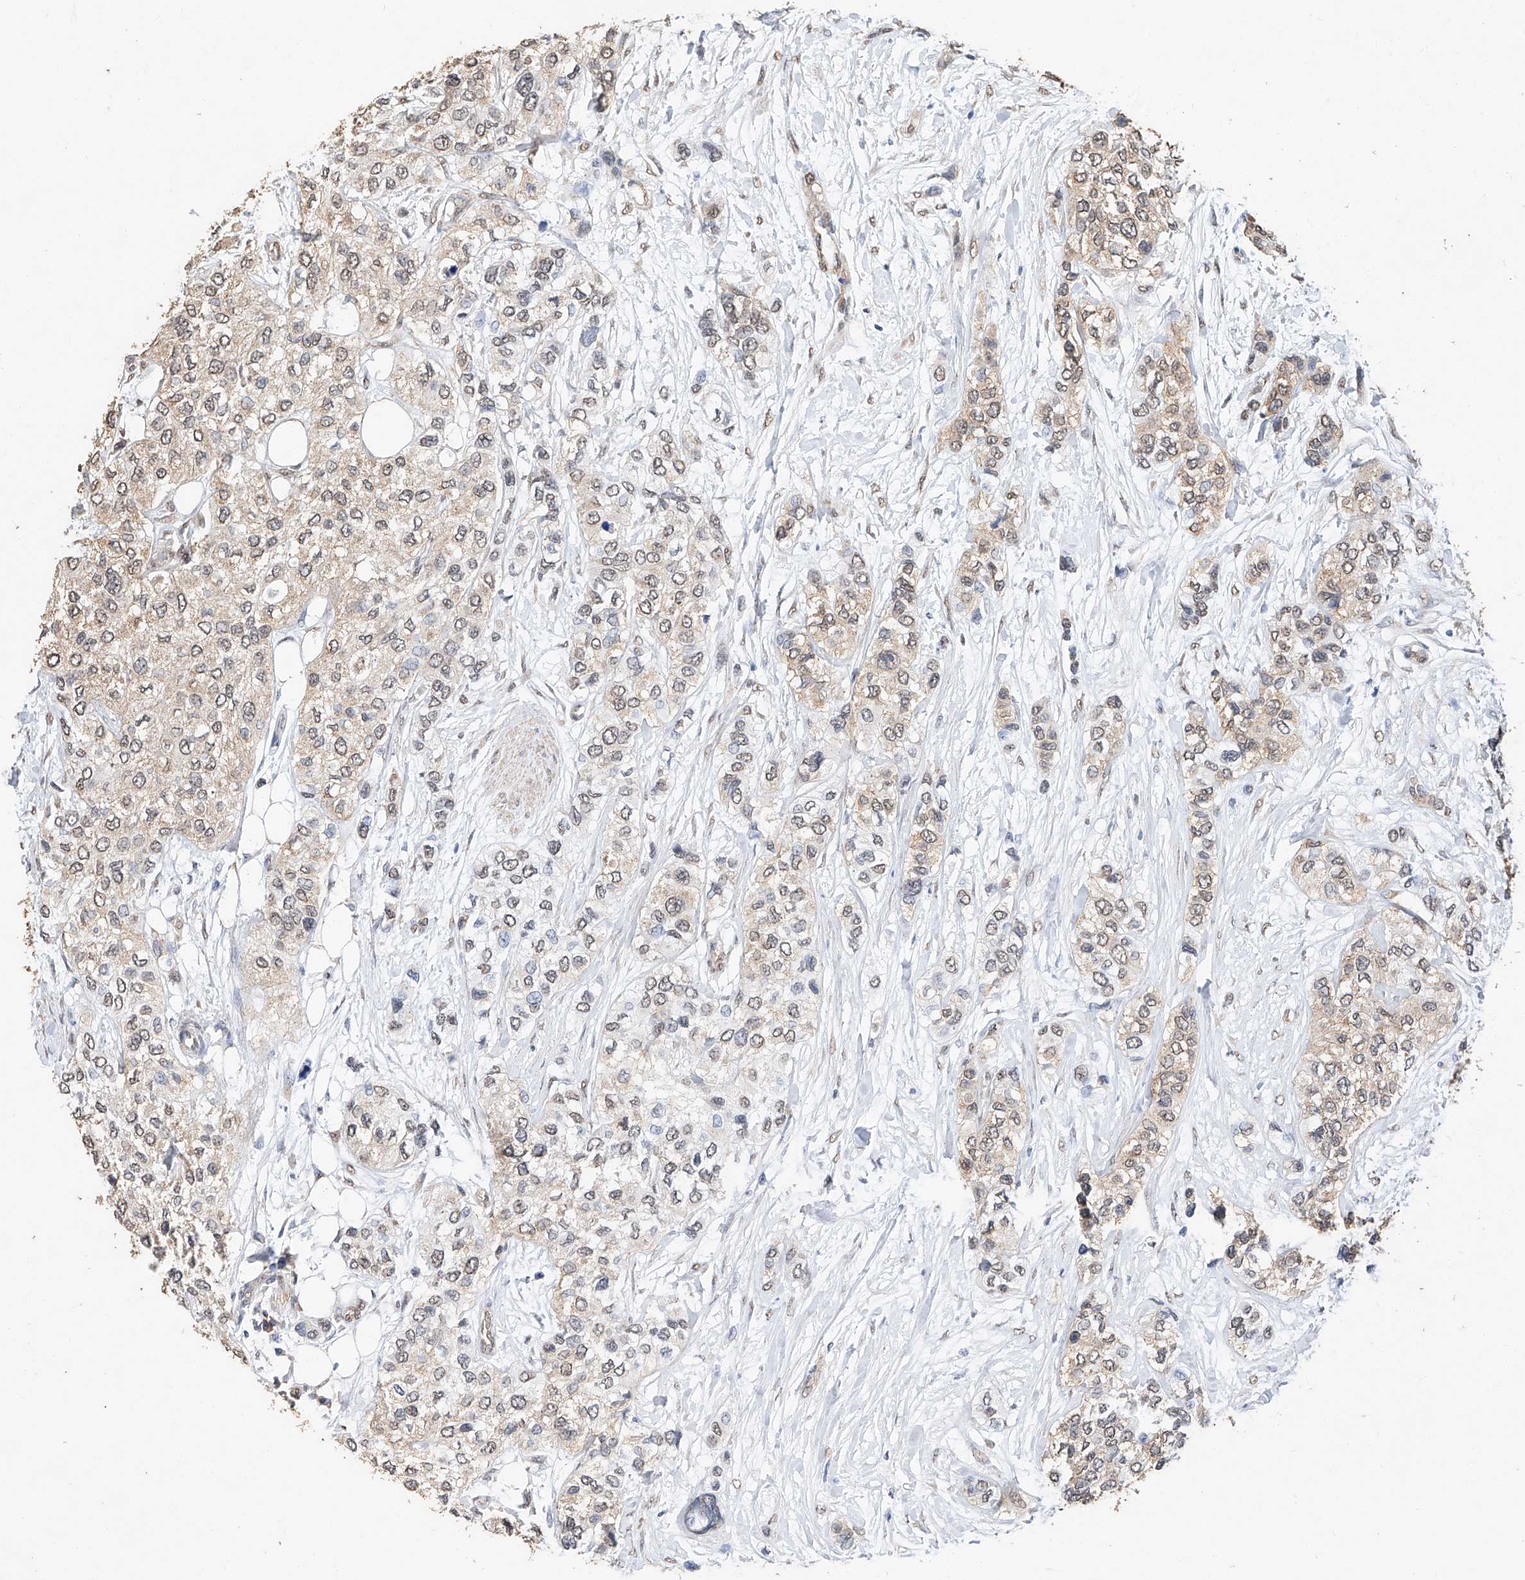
{"staining": {"intensity": "weak", "quantity": "25%-75%", "location": "cytoplasmic/membranous,nuclear"}, "tissue": "urothelial cancer", "cell_type": "Tumor cells", "image_type": "cancer", "snomed": [{"axis": "morphology", "description": "Urothelial carcinoma, High grade"}, {"axis": "topography", "description": "Urinary bladder"}], "caption": "There is low levels of weak cytoplasmic/membranous and nuclear expression in tumor cells of urothelial cancer, as demonstrated by immunohistochemical staining (brown color).", "gene": "CERS4", "patient": {"sex": "female", "age": 56}}